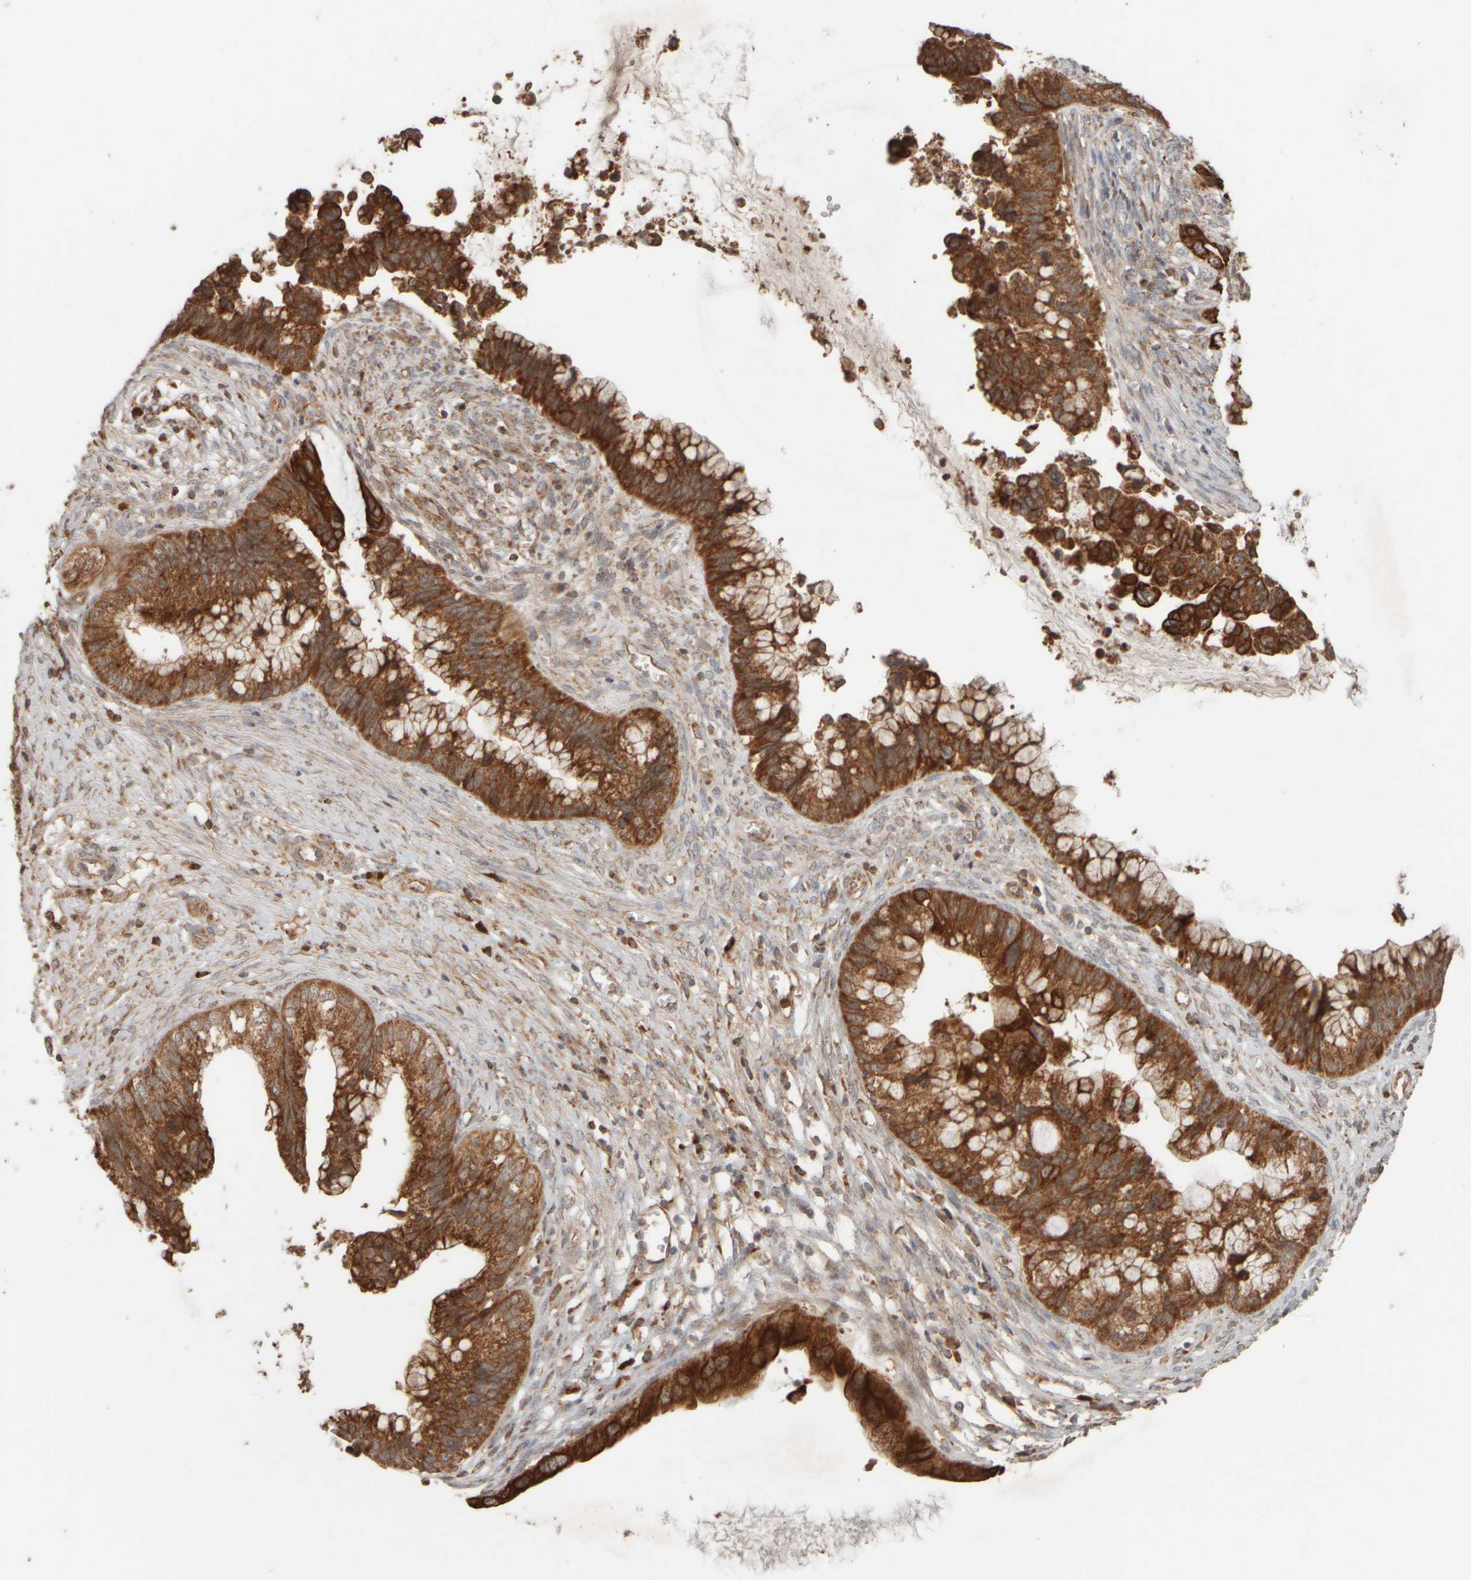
{"staining": {"intensity": "strong", "quantity": ">75%", "location": "cytoplasmic/membranous"}, "tissue": "cervical cancer", "cell_type": "Tumor cells", "image_type": "cancer", "snomed": [{"axis": "morphology", "description": "Adenocarcinoma, NOS"}, {"axis": "topography", "description": "Cervix"}], "caption": "Cervical adenocarcinoma stained with DAB (3,3'-diaminobenzidine) immunohistochemistry displays high levels of strong cytoplasmic/membranous positivity in about >75% of tumor cells. The staining was performed using DAB, with brown indicating positive protein expression. Nuclei are stained blue with hematoxylin.", "gene": "EIF2B3", "patient": {"sex": "female", "age": 44}}